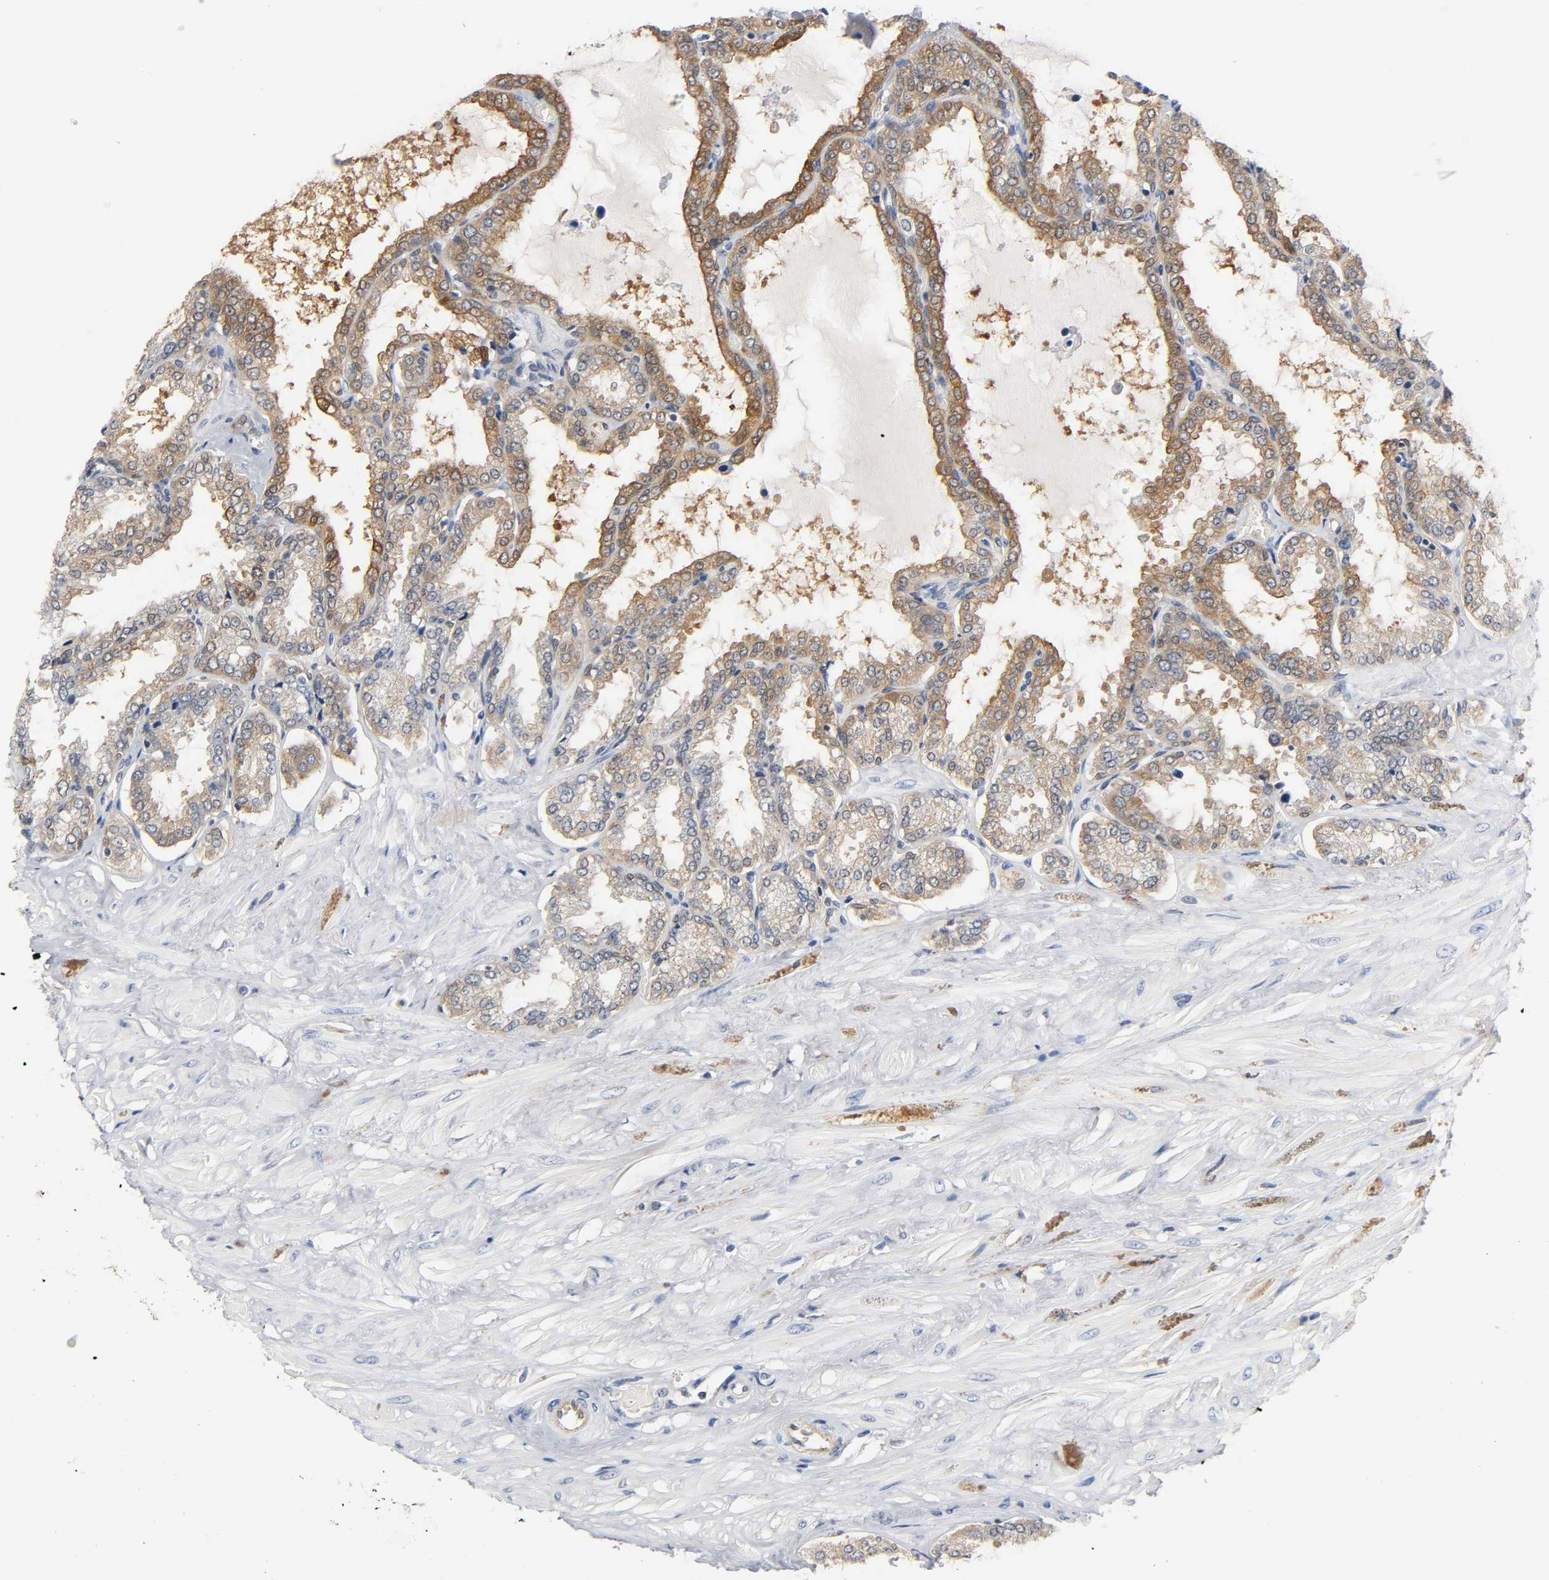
{"staining": {"intensity": "moderate", "quantity": ">75%", "location": "cytoplasmic/membranous"}, "tissue": "seminal vesicle", "cell_type": "Glandular cells", "image_type": "normal", "snomed": [{"axis": "morphology", "description": "Normal tissue, NOS"}, {"axis": "topography", "description": "Seminal veicle"}], "caption": "Immunohistochemistry (IHC) (DAB) staining of benign human seminal vesicle demonstrates moderate cytoplasmic/membranous protein staining in approximately >75% of glandular cells.", "gene": "FYN", "patient": {"sex": "male", "age": 46}}